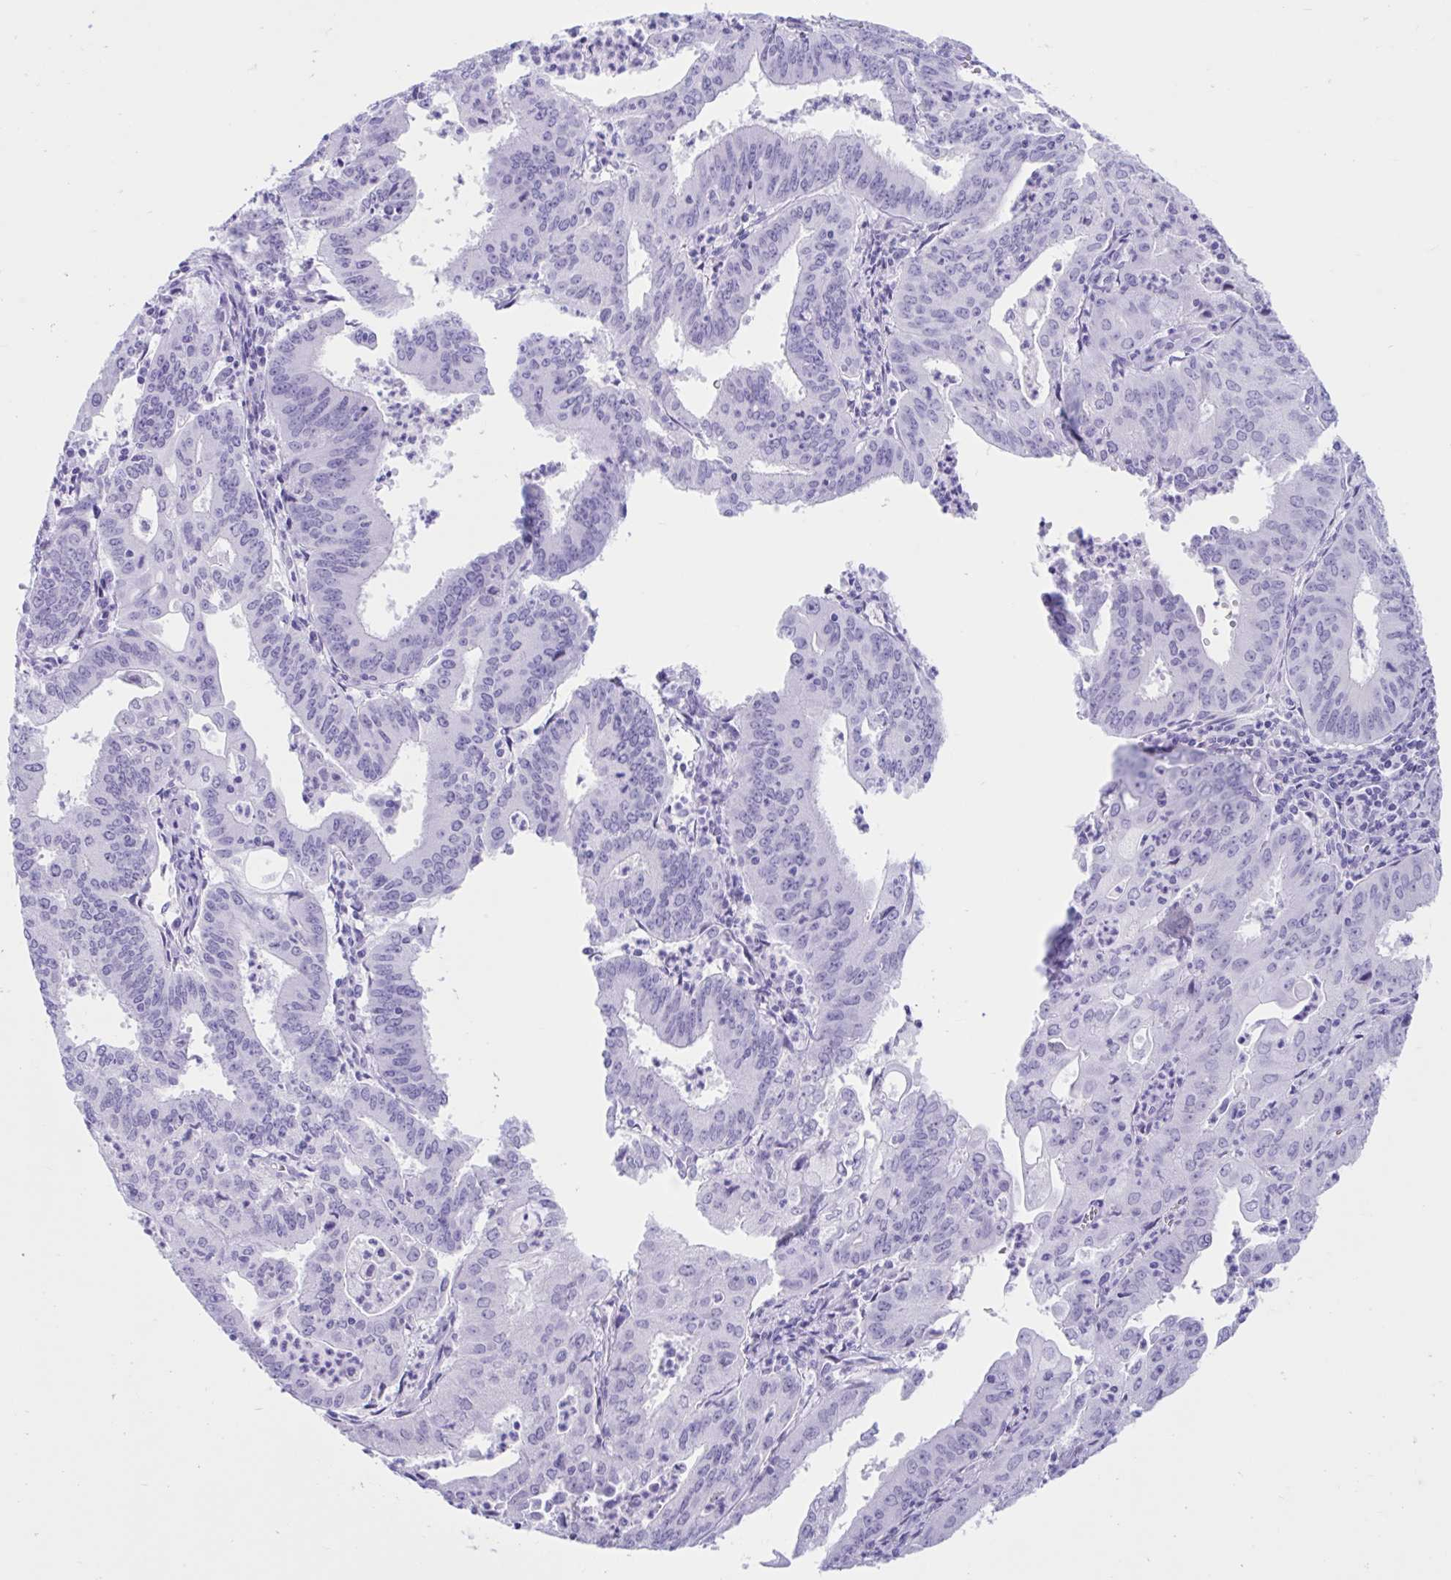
{"staining": {"intensity": "negative", "quantity": "none", "location": "none"}, "tissue": "cervical cancer", "cell_type": "Tumor cells", "image_type": "cancer", "snomed": [{"axis": "morphology", "description": "Adenocarcinoma, NOS"}, {"axis": "topography", "description": "Cervix"}], "caption": "This is a photomicrograph of immunohistochemistry (IHC) staining of cervical adenocarcinoma, which shows no staining in tumor cells. (Stains: DAB immunohistochemistry with hematoxylin counter stain, Microscopy: brightfield microscopy at high magnification).", "gene": "TMEM35A", "patient": {"sex": "female", "age": 56}}